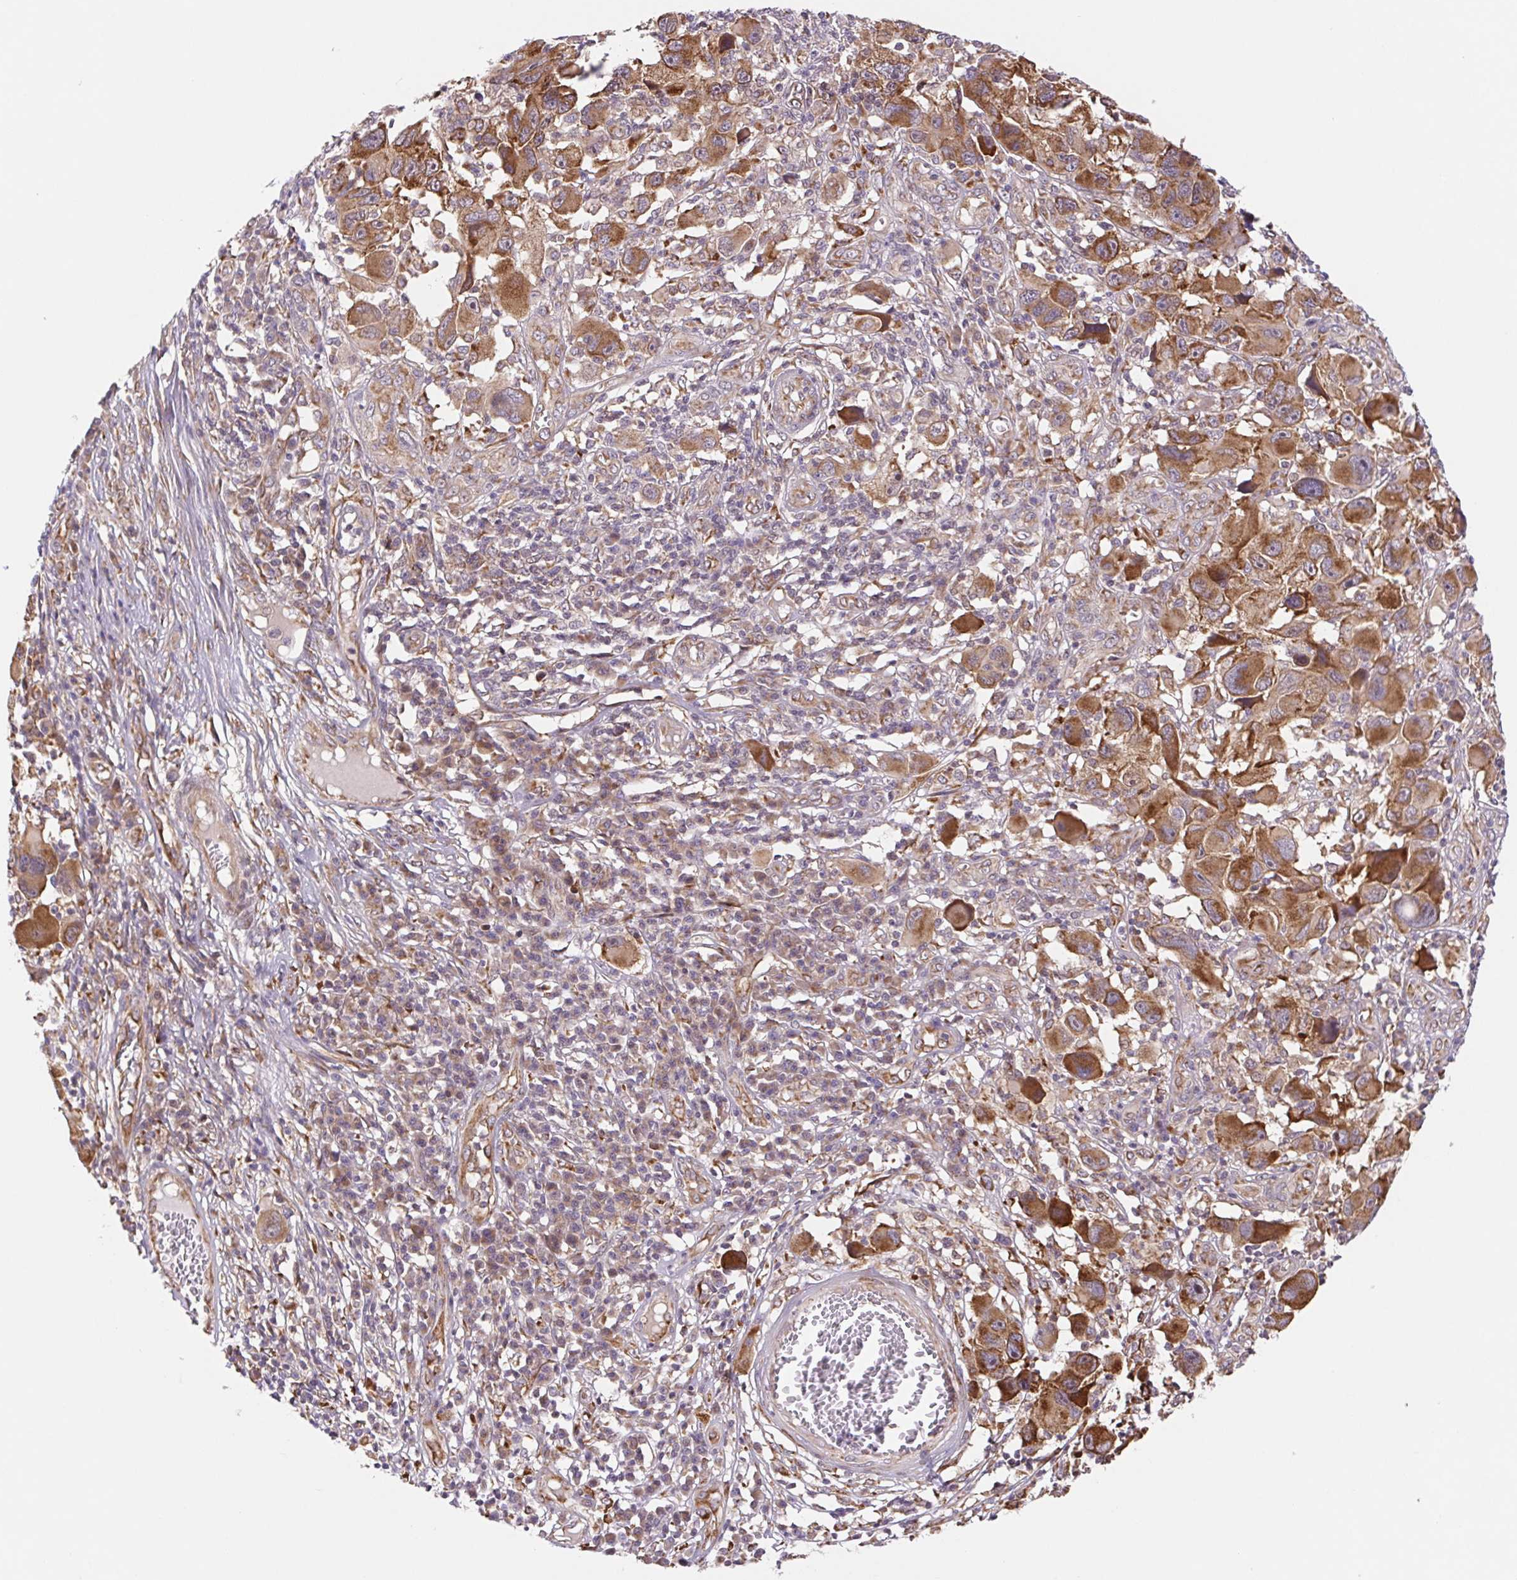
{"staining": {"intensity": "moderate", "quantity": ">75%", "location": "cytoplasmic/membranous"}, "tissue": "melanoma", "cell_type": "Tumor cells", "image_type": "cancer", "snomed": [{"axis": "morphology", "description": "Malignant melanoma, NOS"}, {"axis": "topography", "description": "Skin"}], "caption": "Melanoma was stained to show a protein in brown. There is medium levels of moderate cytoplasmic/membranous expression in approximately >75% of tumor cells.", "gene": "LYPD5", "patient": {"sex": "male", "age": 53}}